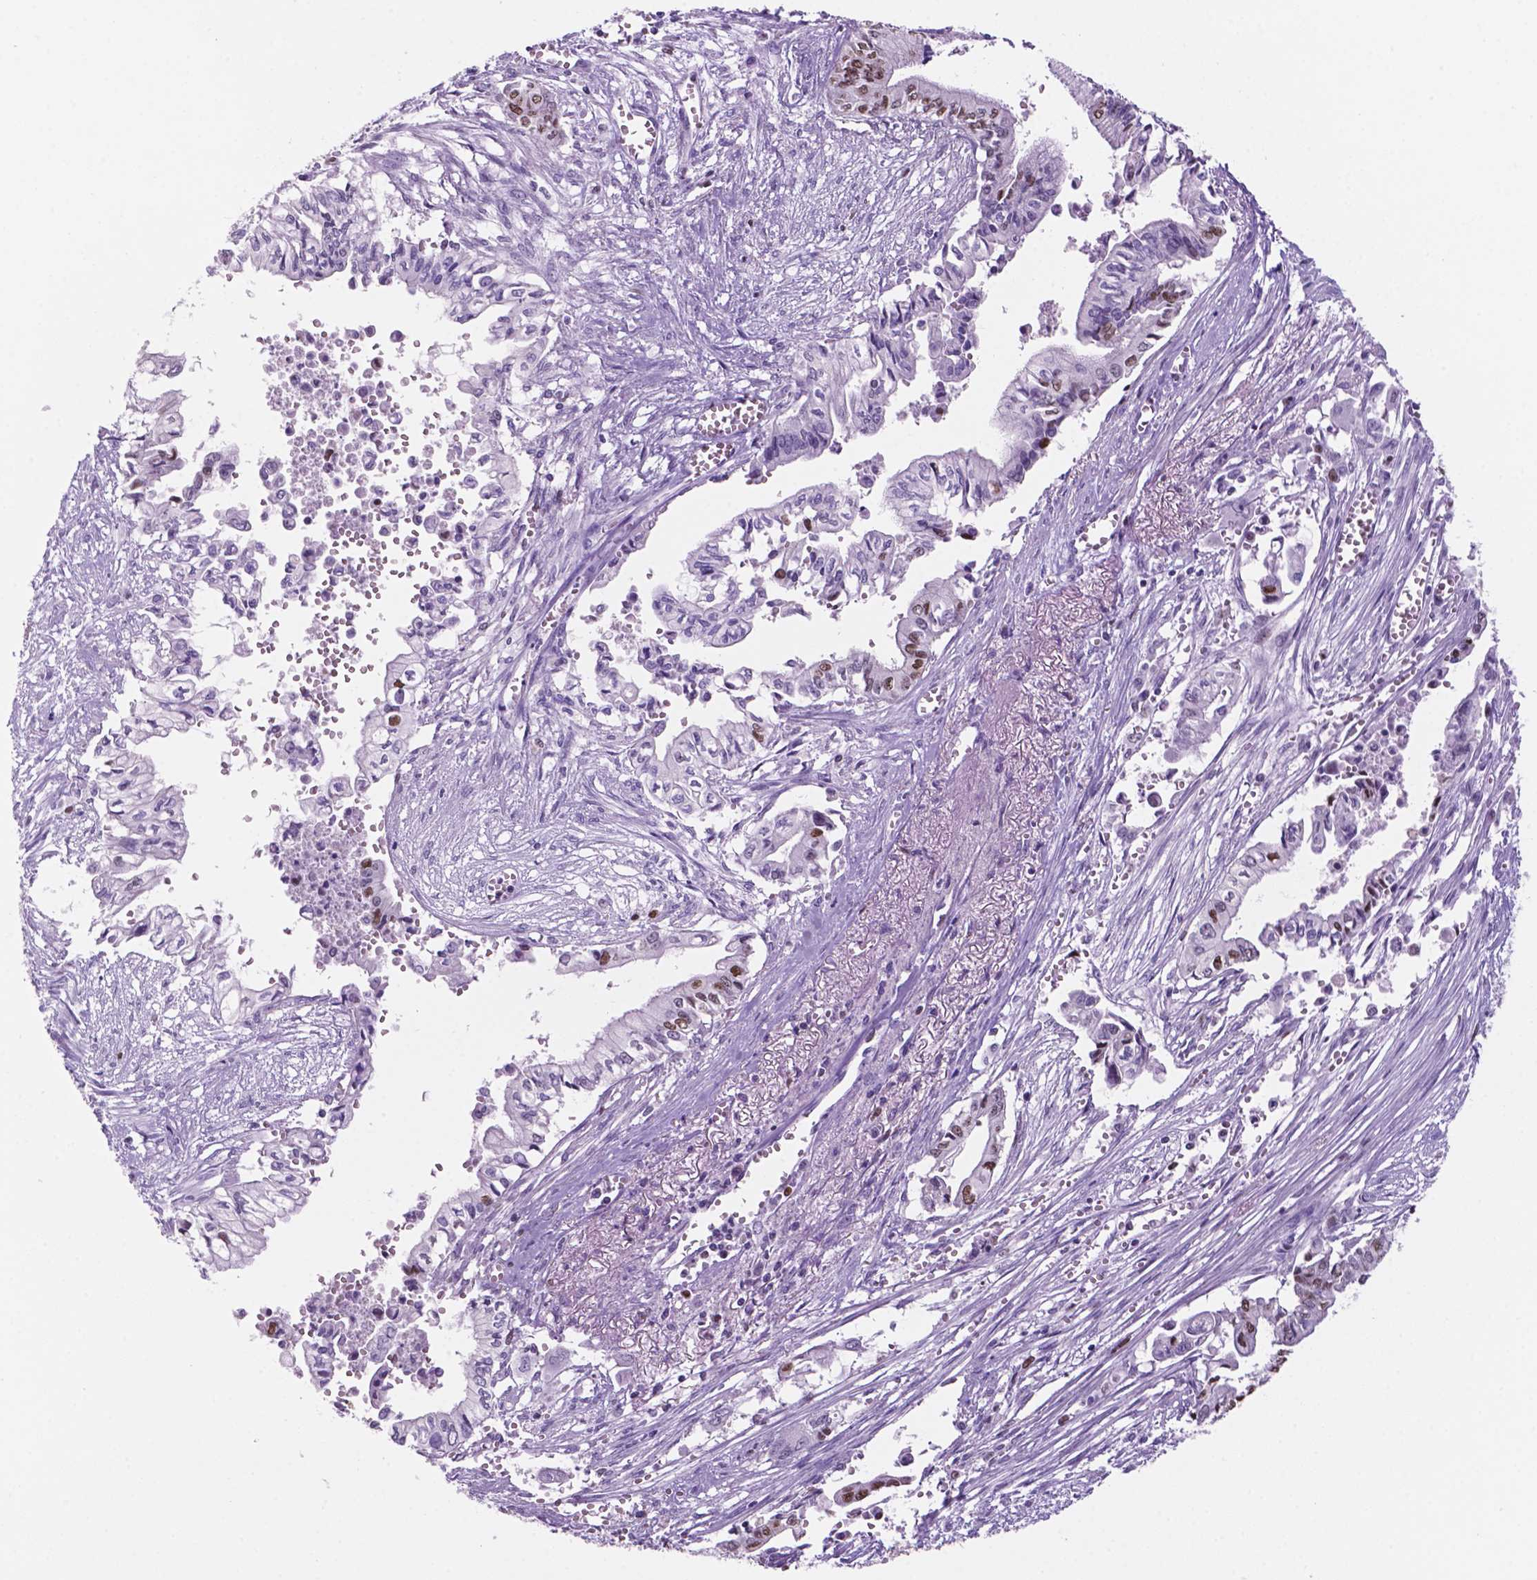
{"staining": {"intensity": "moderate", "quantity": "<25%", "location": "nuclear"}, "tissue": "pancreatic cancer", "cell_type": "Tumor cells", "image_type": "cancer", "snomed": [{"axis": "morphology", "description": "Adenocarcinoma, NOS"}, {"axis": "topography", "description": "Pancreas"}], "caption": "Tumor cells reveal low levels of moderate nuclear staining in approximately <25% of cells in human pancreatic cancer.", "gene": "NCAPH2", "patient": {"sex": "female", "age": 61}}